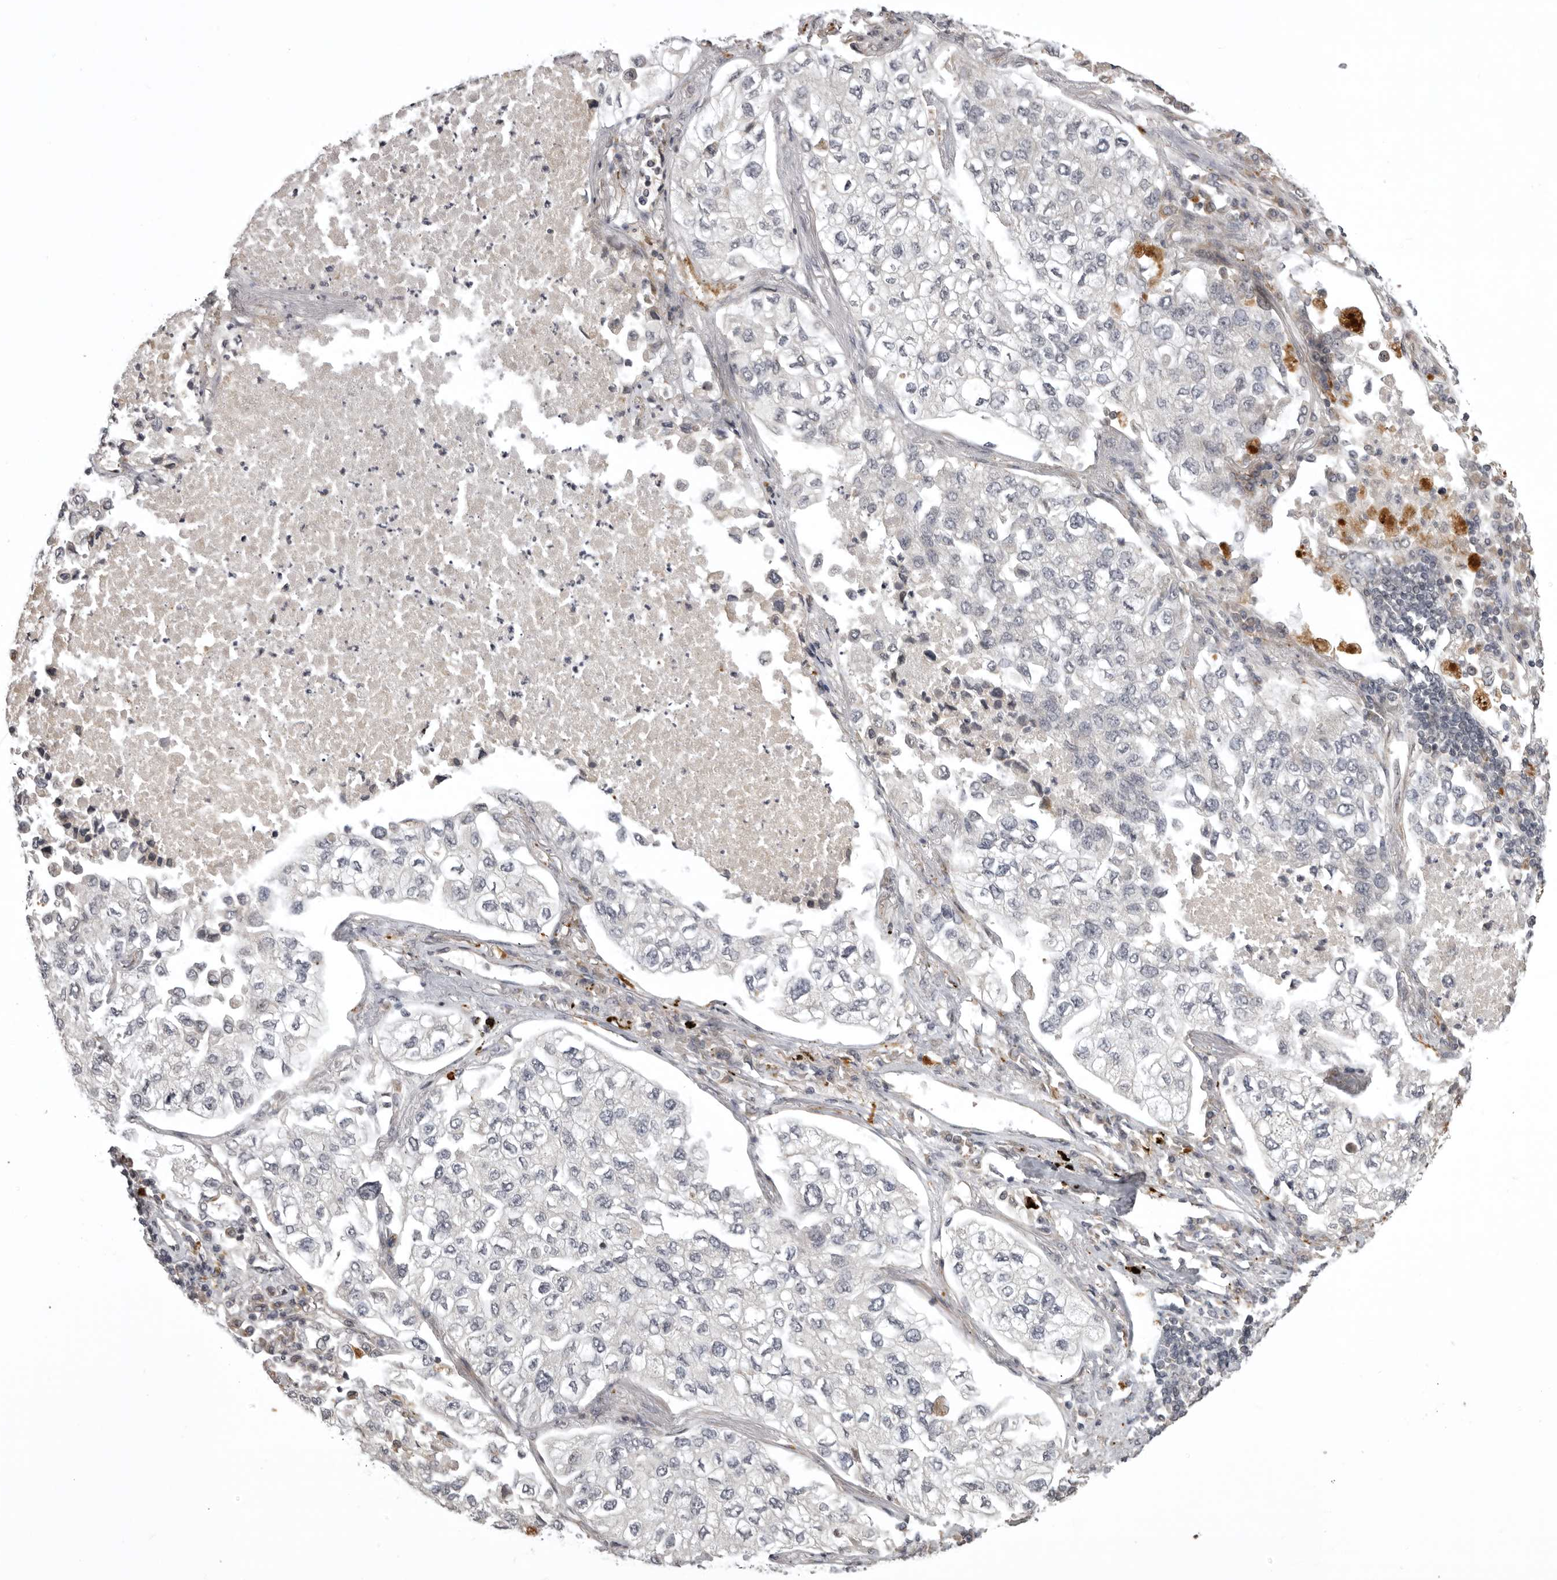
{"staining": {"intensity": "negative", "quantity": "none", "location": "none"}, "tissue": "lung cancer", "cell_type": "Tumor cells", "image_type": "cancer", "snomed": [{"axis": "morphology", "description": "Adenocarcinoma, NOS"}, {"axis": "topography", "description": "Lung"}], "caption": "This is a micrograph of IHC staining of lung adenocarcinoma, which shows no expression in tumor cells. (DAB (3,3'-diaminobenzidine) IHC, high magnification).", "gene": "C1orf109", "patient": {"sex": "male", "age": 63}}